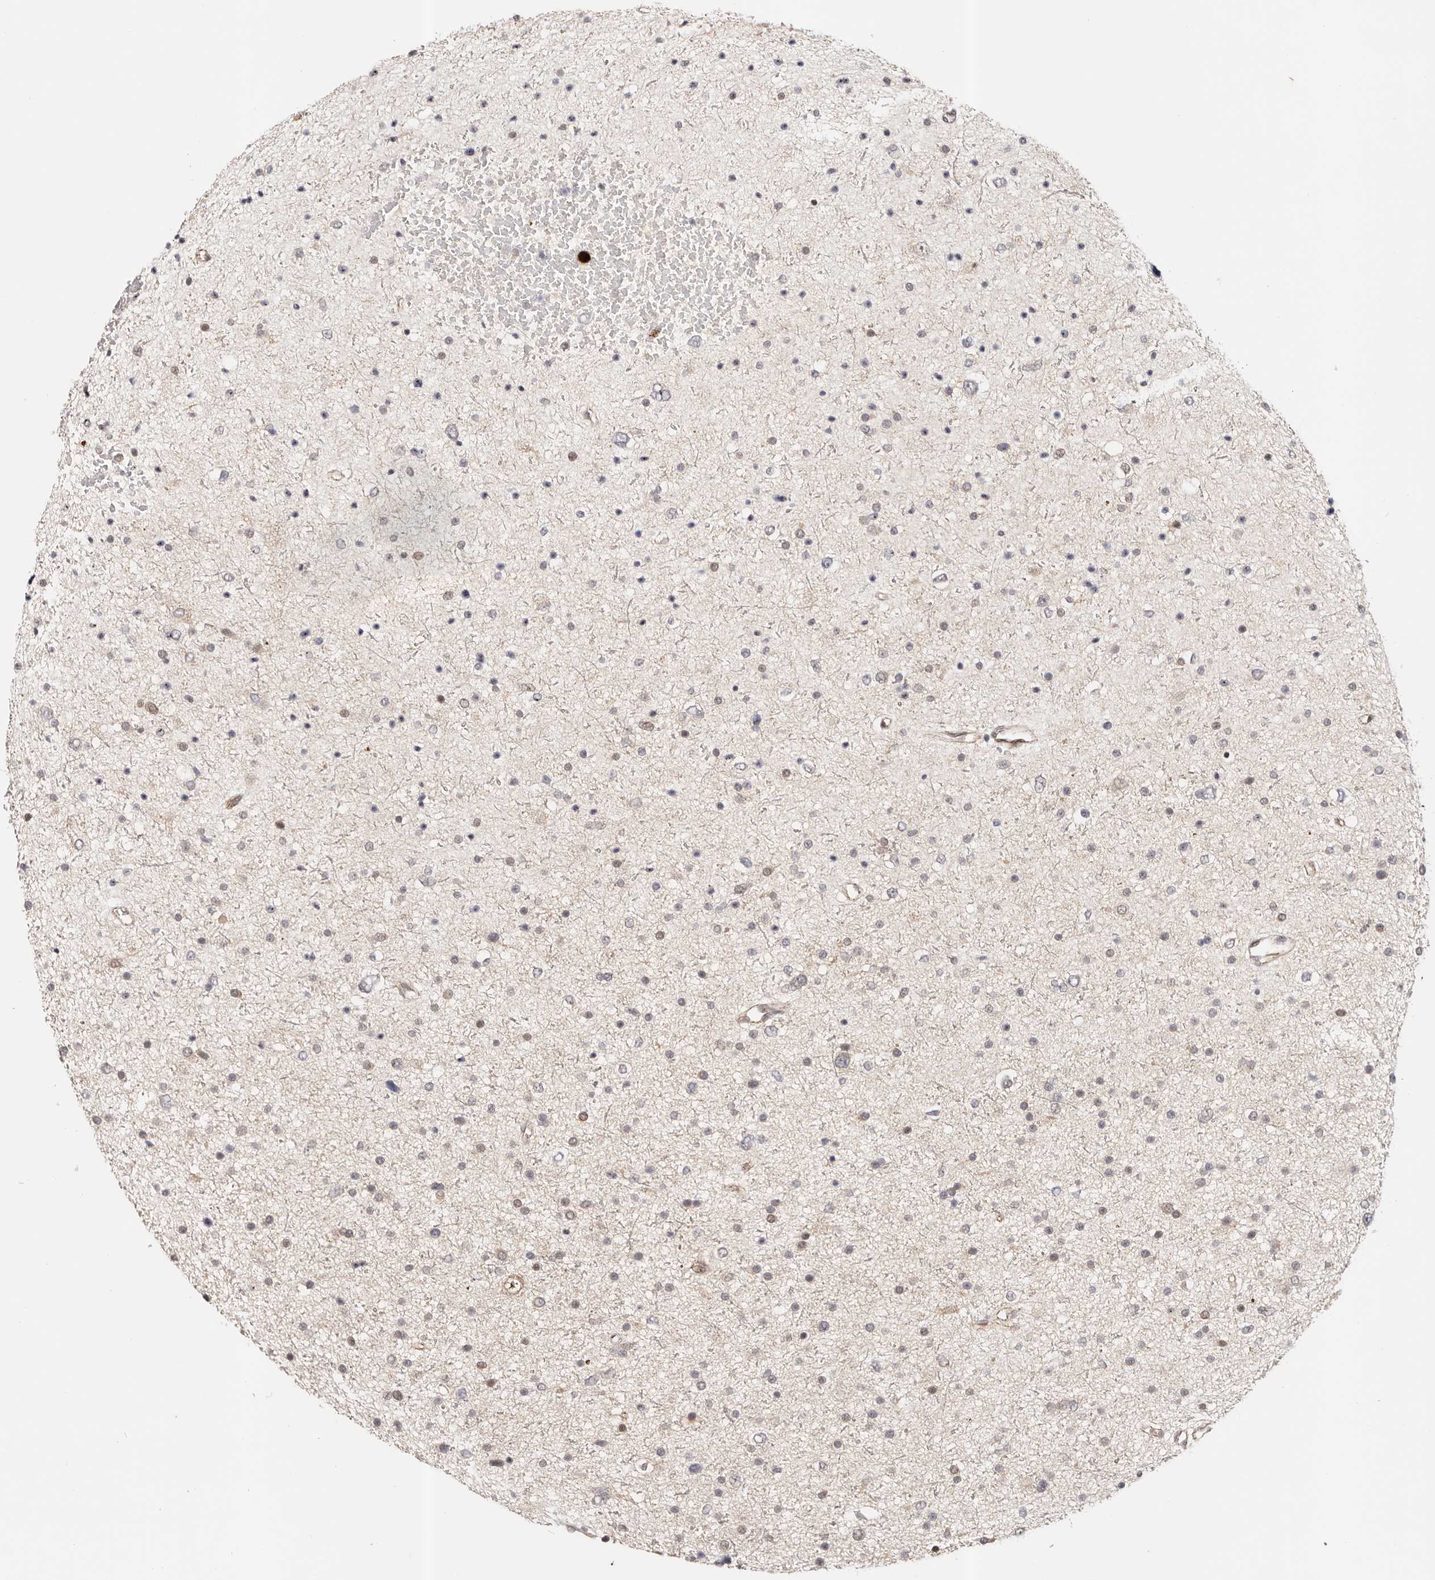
{"staining": {"intensity": "negative", "quantity": "none", "location": "none"}, "tissue": "glioma", "cell_type": "Tumor cells", "image_type": "cancer", "snomed": [{"axis": "morphology", "description": "Glioma, malignant, Low grade"}, {"axis": "topography", "description": "Brain"}], "caption": "The immunohistochemistry (IHC) image has no significant staining in tumor cells of low-grade glioma (malignant) tissue. (DAB (3,3'-diaminobenzidine) IHC visualized using brightfield microscopy, high magnification).", "gene": "AFDN", "patient": {"sex": "female", "age": 37}}